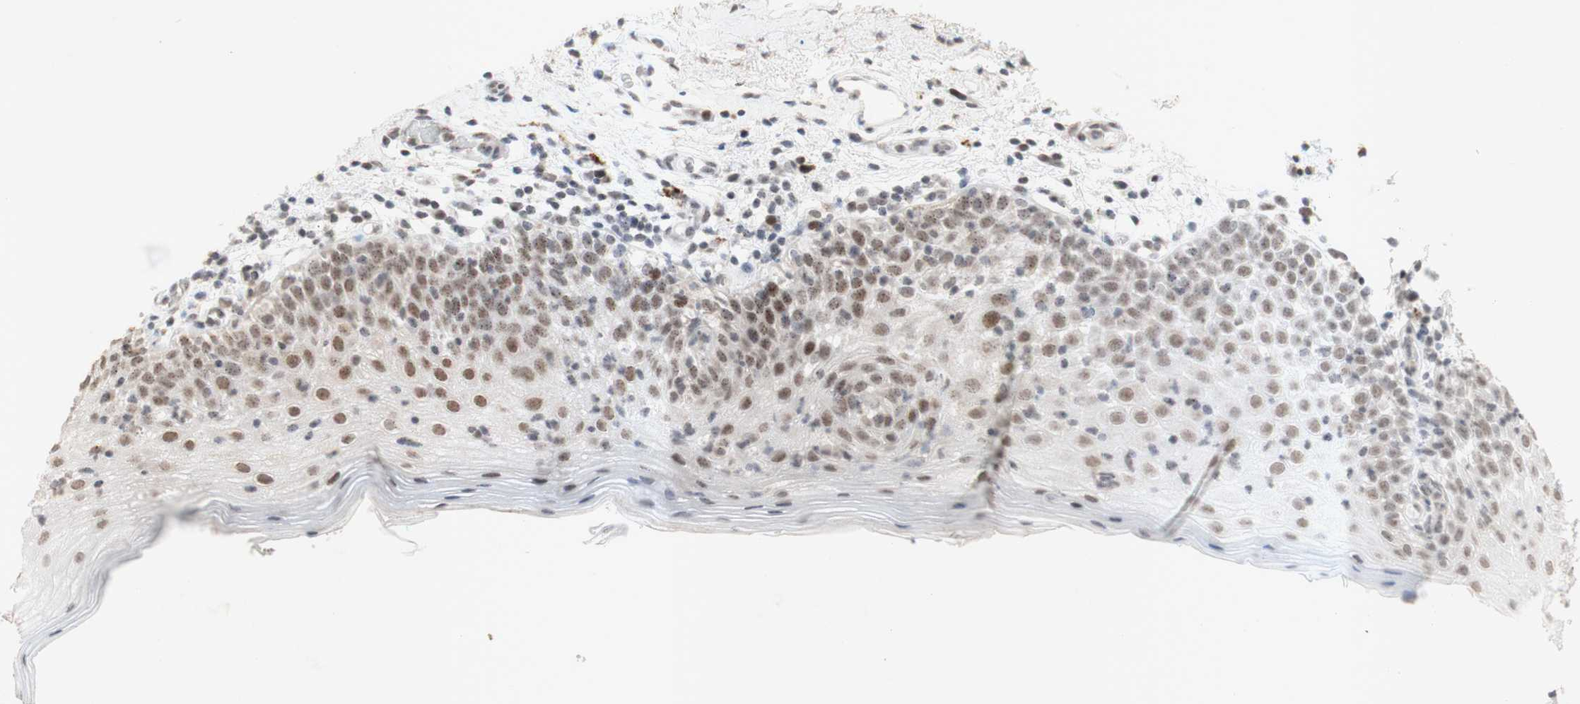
{"staining": {"intensity": "moderate", "quantity": "25%-75%", "location": "nuclear"}, "tissue": "oral mucosa", "cell_type": "Squamous epithelial cells", "image_type": "normal", "snomed": [{"axis": "morphology", "description": "Normal tissue, NOS"}, {"axis": "morphology", "description": "Squamous cell carcinoma, NOS"}, {"axis": "topography", "description": "Skeletal muscle"}, {"axis": "topography", "description": "Oral tissue"}], "caption": "Squamous epithelial cells show medium levels of moderate nuclear positivity in about 25%-75% of cells in benign human oral mucosa. Immunohistochemistry (ihc) stains the protein in brown and the nuclei are stained blue.", "gene": "CENPB", "patient": {"sex": "male", "age": 71}}